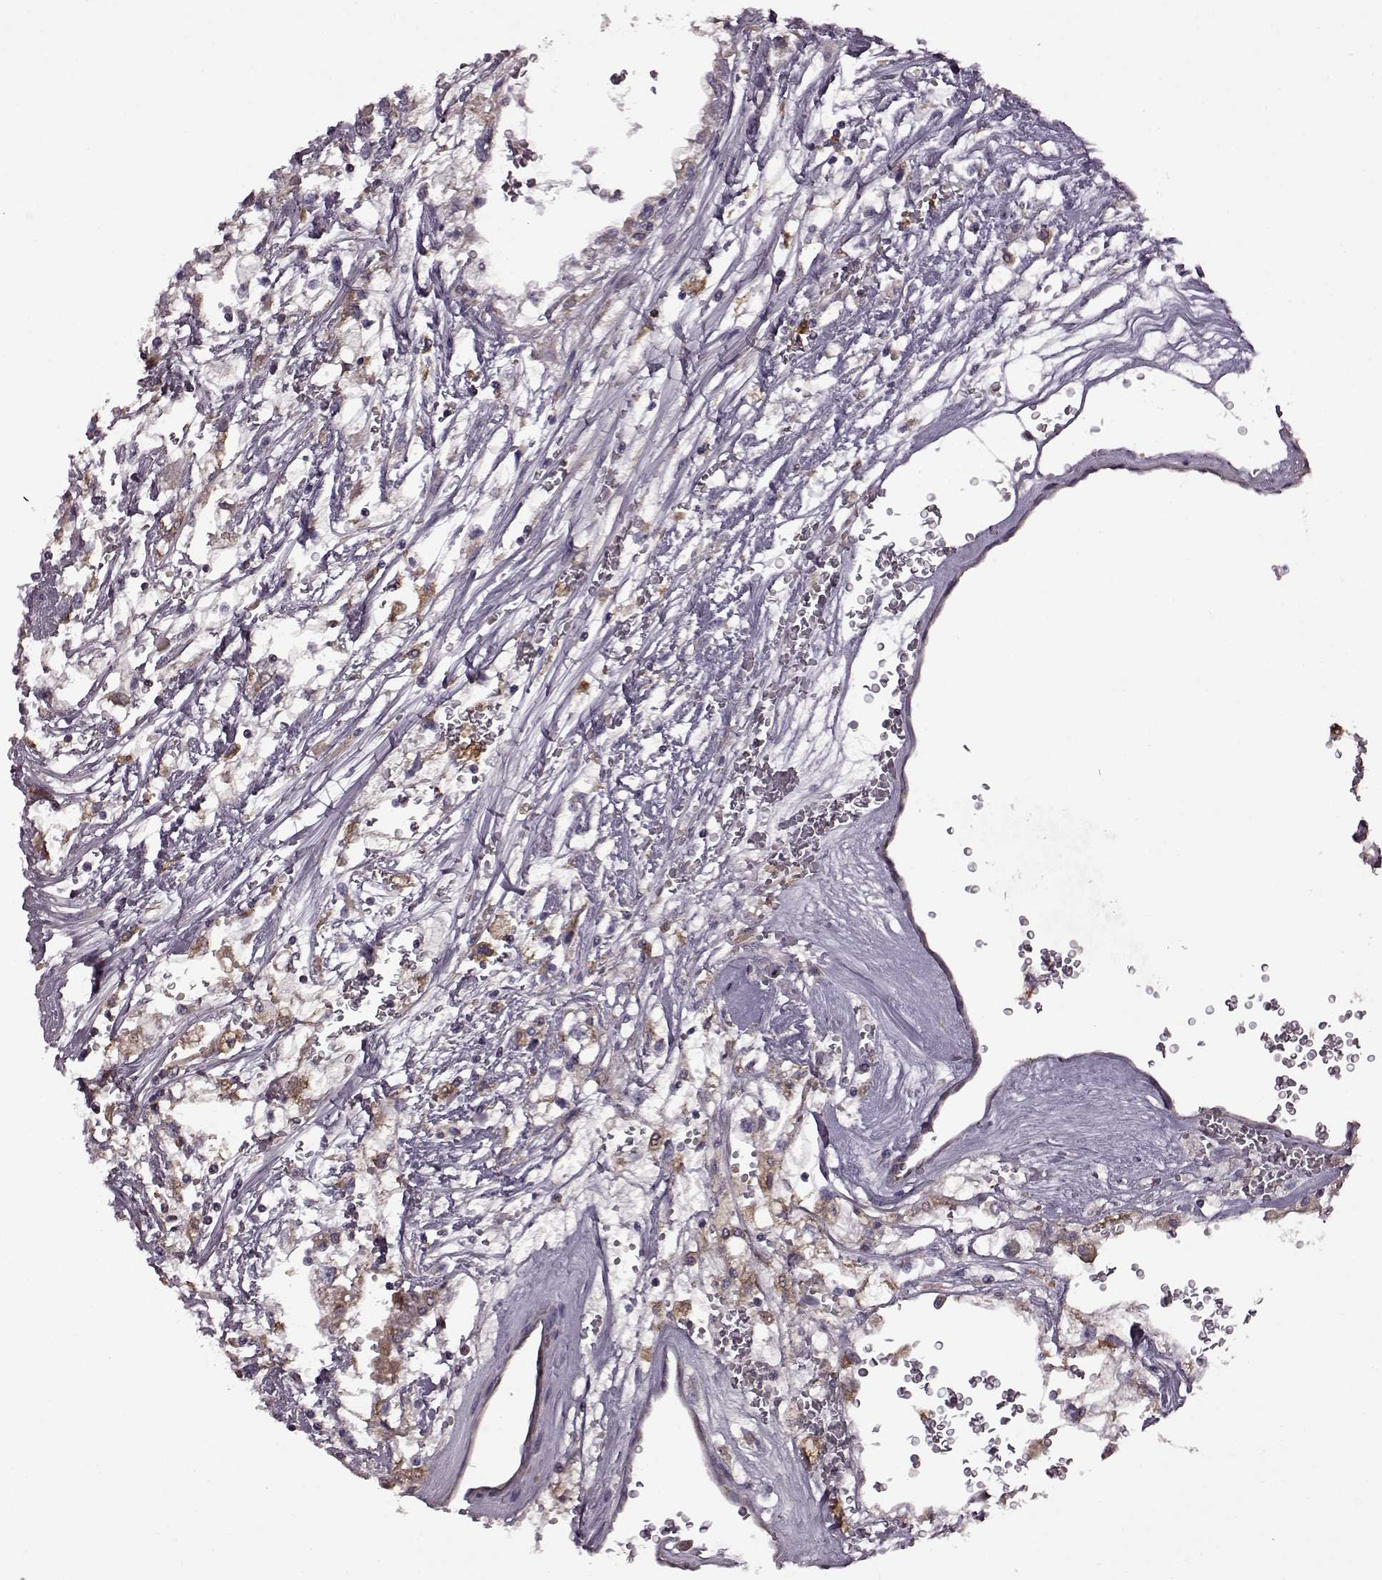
{"staining": {"intensity": "moderate", "quantity": ">75%", "location": "cytoplasmic/membranous"}, "tissue": "renal cancer", "cell_type": "Tumor cells", "image_type": "cancer", "snomed": [{"axis": "morphology", "description": "Adenocarcinoma, NOS"}, {"axis": "topography", "description": "Kidney"}], "caption": "A histopathology image of human renal cancer (adenocarcinoma) stained for a protein exhibits moderate cytoplasmic/membranous brown staining in tumor cells.", "gene": "MTSS1", "patient": {"sex": "male", "age": 59}}